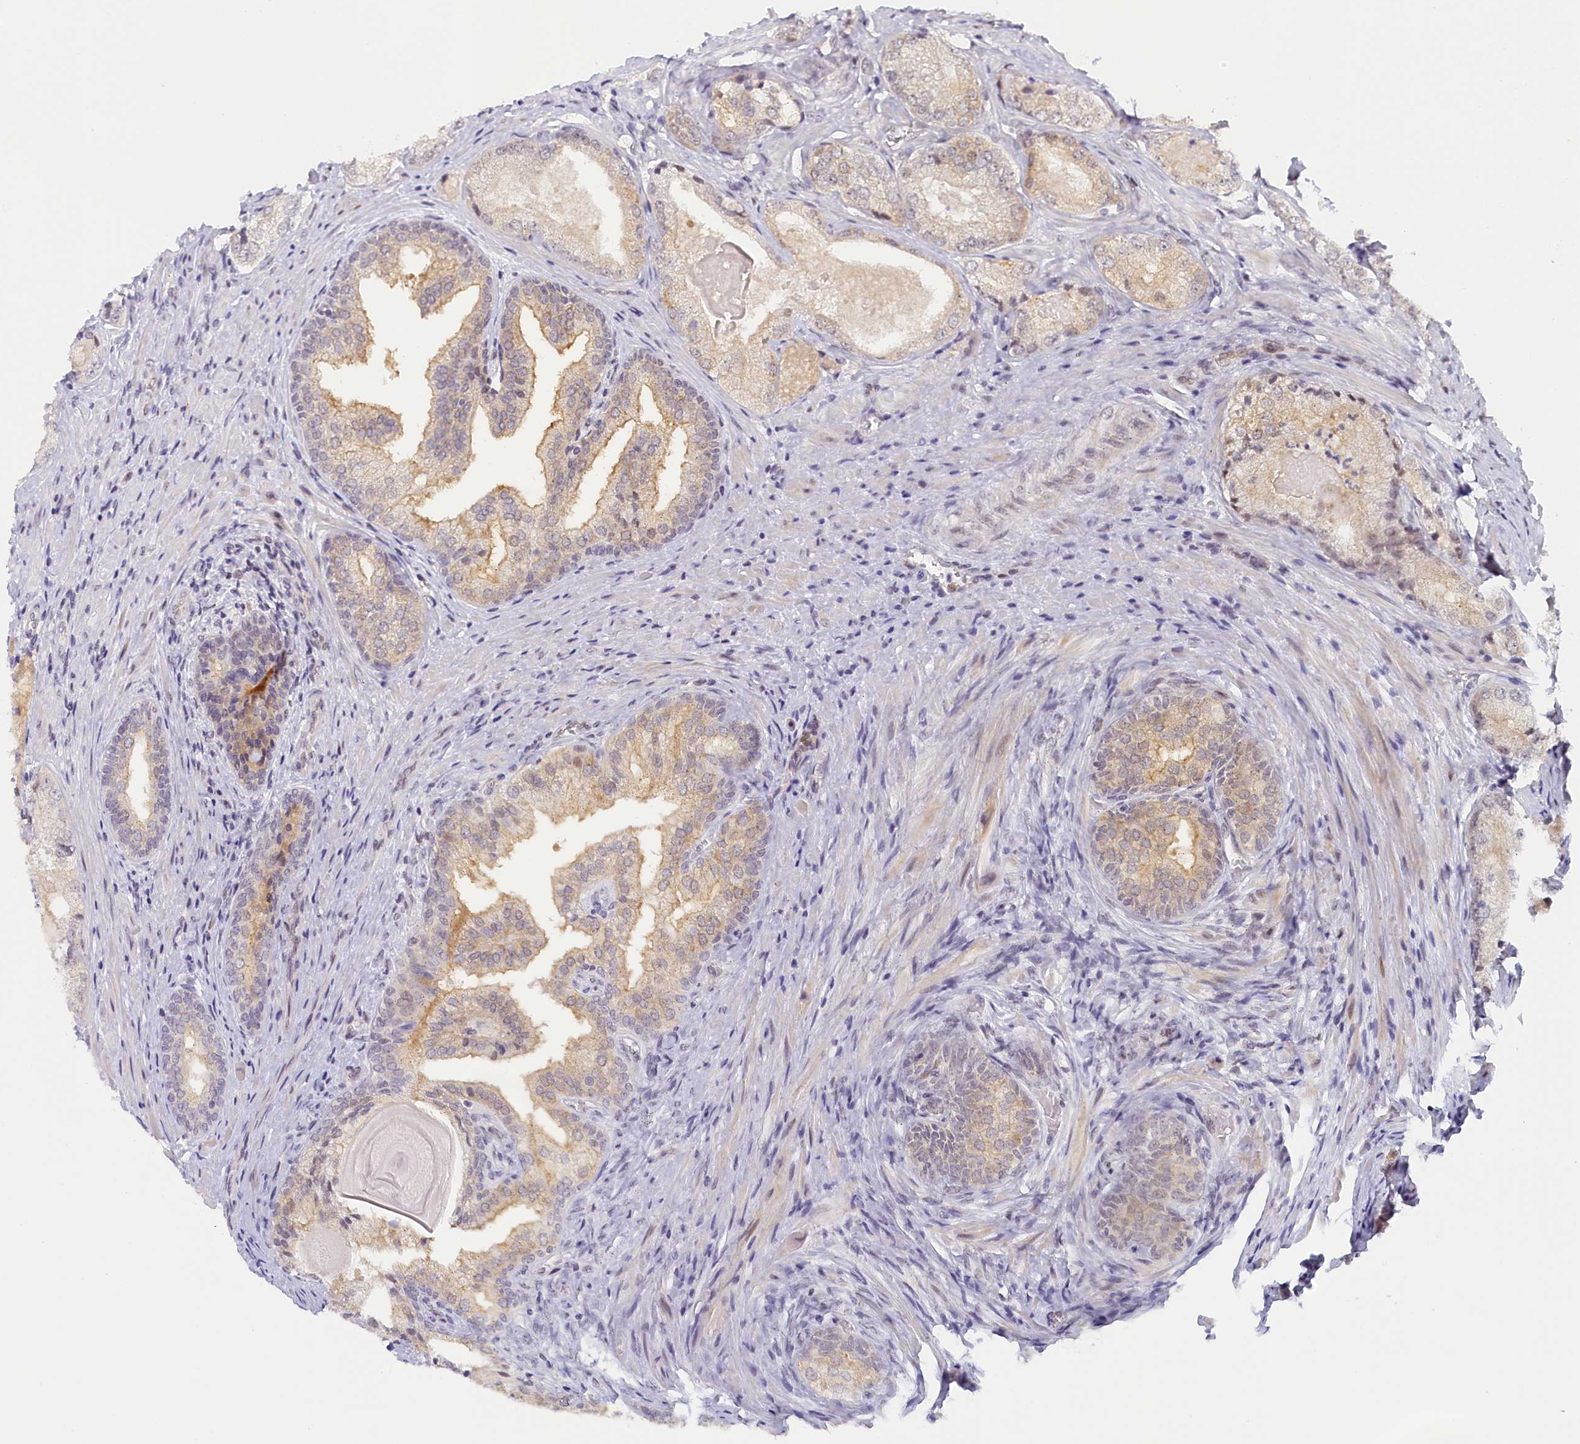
{"staining": {"intensity": "weak", "quantity": "<25%", "location": "cytoplasmic/membranous"}, "tissue": "prostate cancer", "cell_type": "Tumor cells", "image_type": "cancer", "snomed": [{"axis": "morphology", "description": "Adenocarcinoma, Low grade"}, {"axis": "topography", "description": "Prostate"}], "caption": "Immunohistochemistry (IHC) photomicrograph of neoplastic tissue: human prostate cancer stained with DAB (3,3'-diaminobenzidine) demonstrates no significant protein staining in tumor cells.", "gene": "SEC31B", "patient": {"sex": "male", "age": 68}}